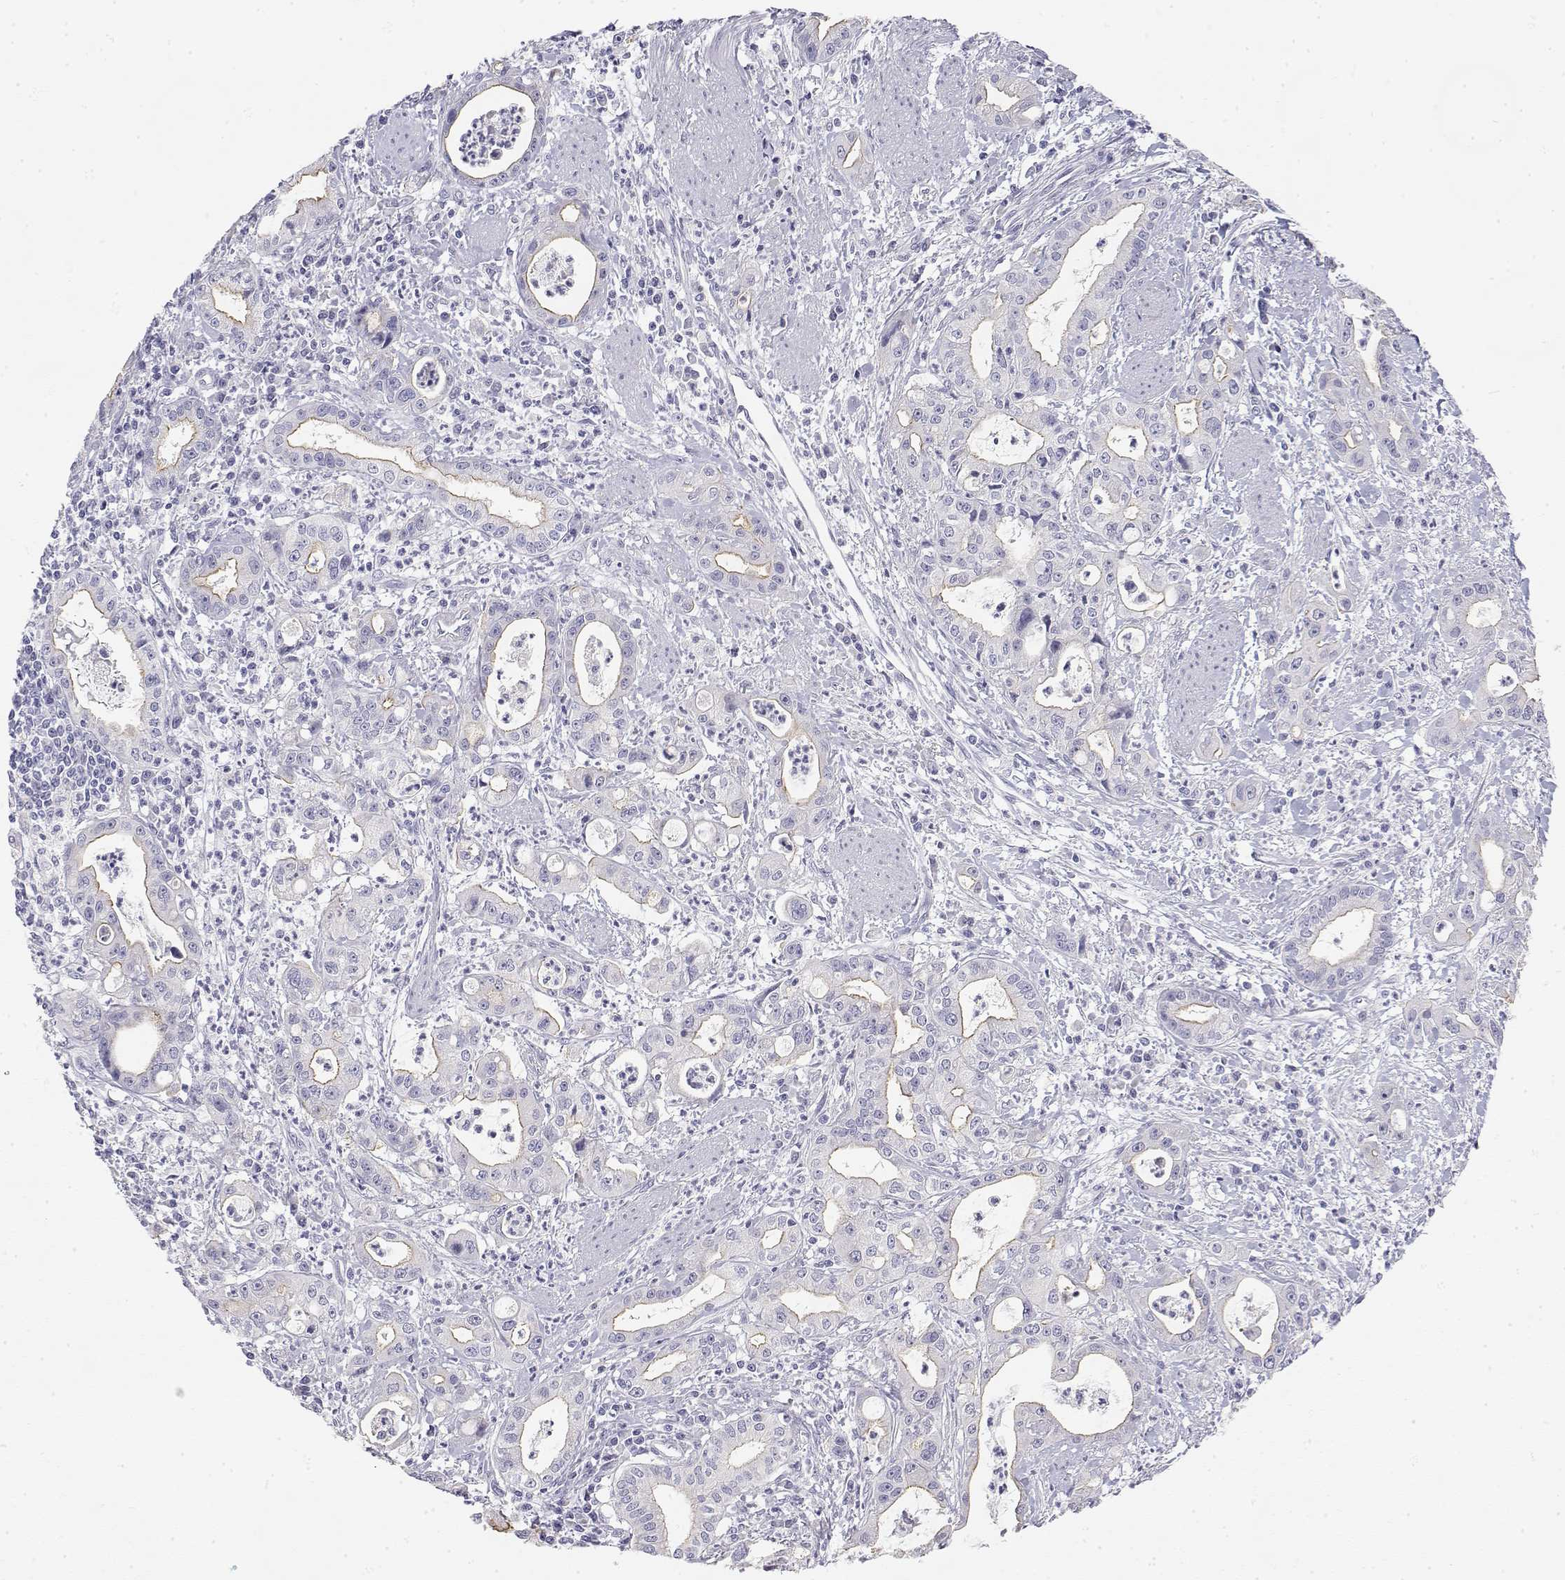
{"staining": {"intensity": "weak", "quantity": "<25%", "location": "cytoplasmic/membranous"}, "tissue": "pancreatic cancer", "cell_type": "Tumor cells", "image_type": "cancer", "snomed": [{"axis": "morphology", "description": "Adenocarcinoma, NOS"}, {"axis": "topography", "description": "Pancreas"}], "caption": "Immunohistochemistry photomicrograph of neoplastic tissue: pancreatic cancer (adenocarcinoma) stained with DAB exhibits no significant protein expression in tumor cells.", "gene": "MISP", "patient": {"sex": "male", "age": 72}}